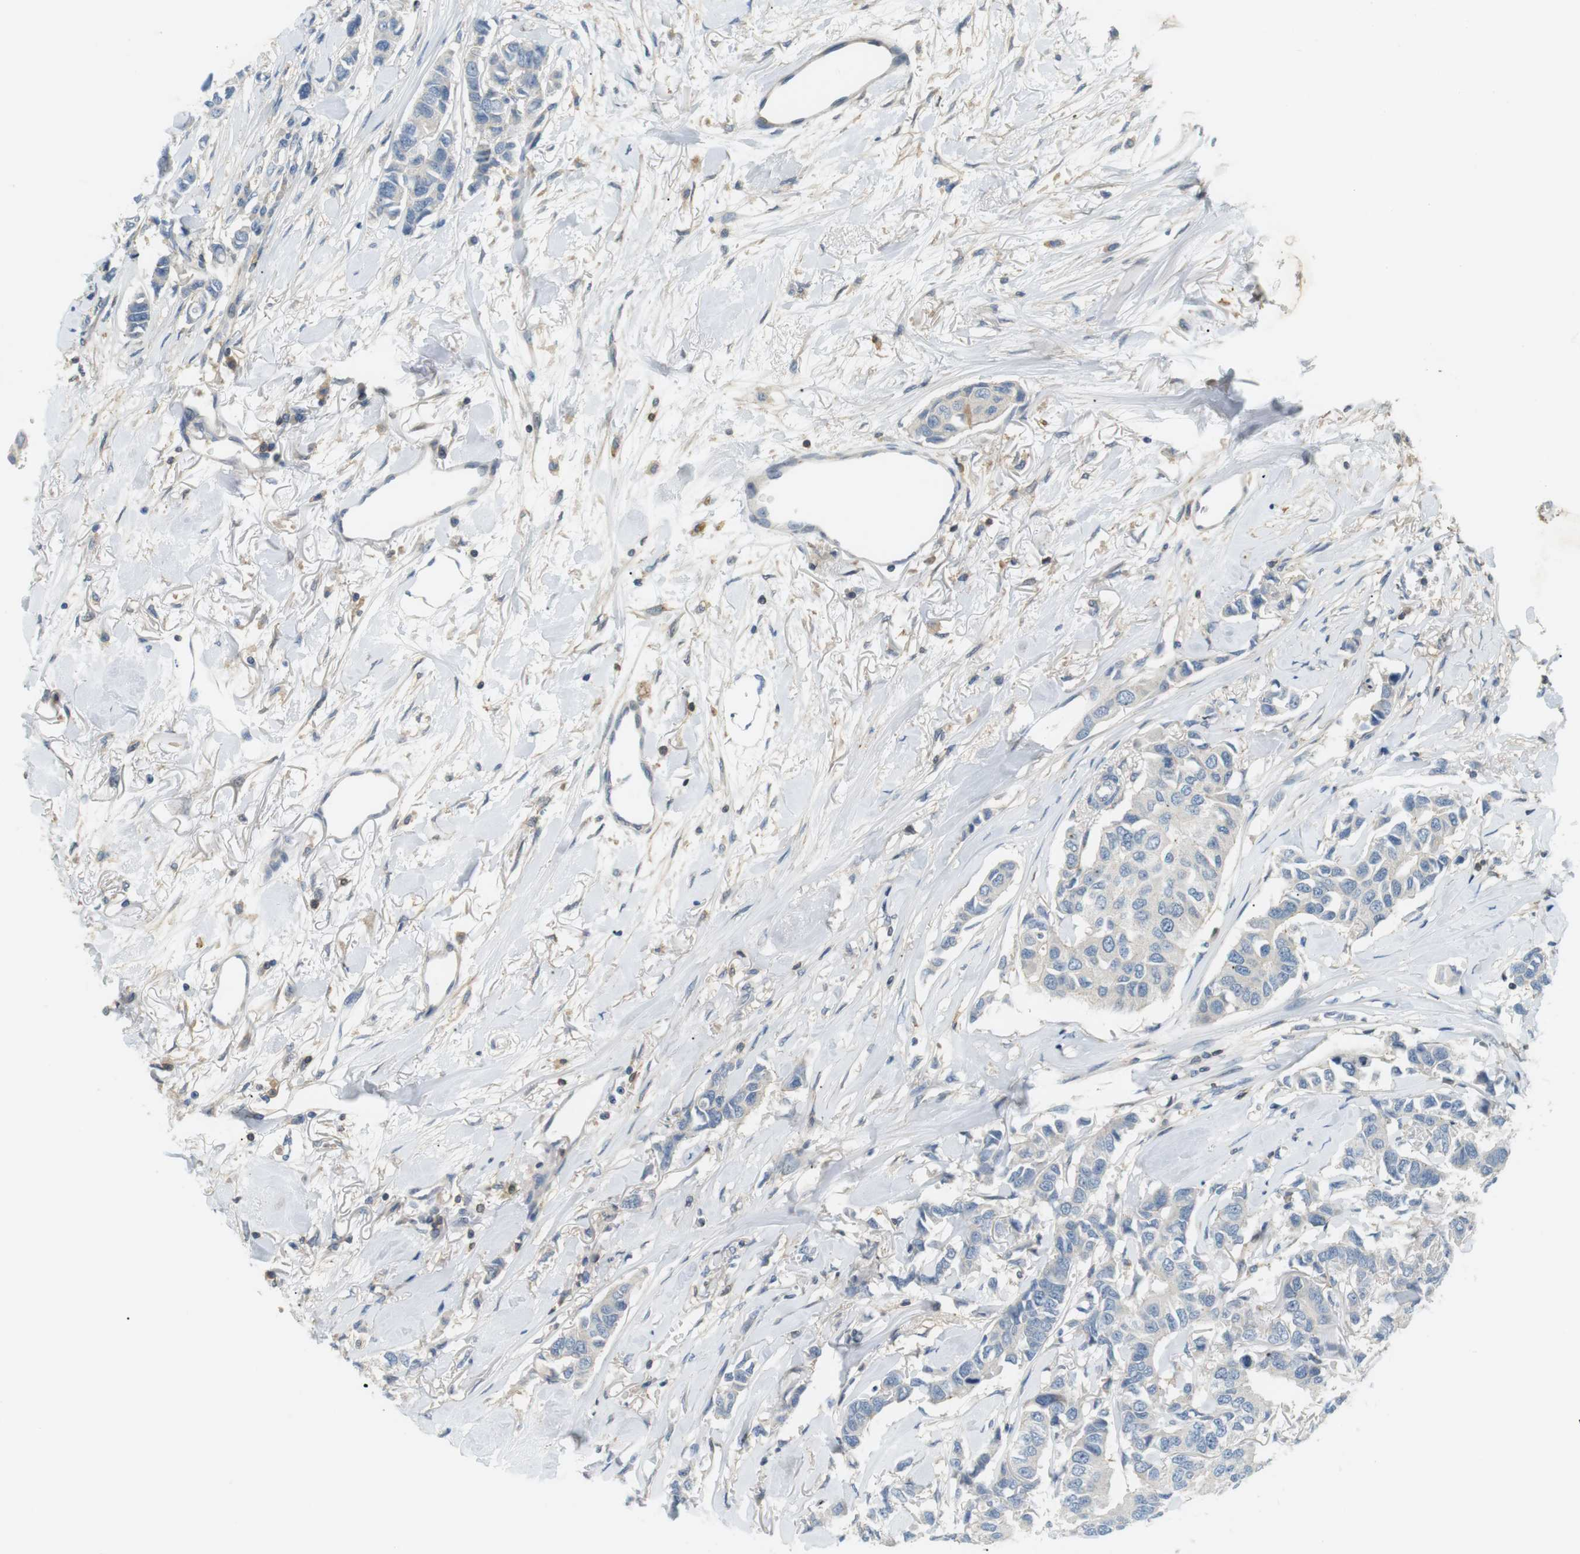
{"staining": {"intensity": "negative", "quantity": "none", "location": "none"}, "tissue": "breast cancer", "cell_type": "Tumor cells", "image_type": "cancer", "snomed": [{"axis": "morphology", "description": "Duct carcinoma"}, {"axis": "topography", "description": "Breast"}], "caption": "Protein analysis of intraductal carcinoma (breast) exhibits no significant expression in tumor cells.", "gene": "P2RY1", "patient": {"sex": "female", "age": 80}}